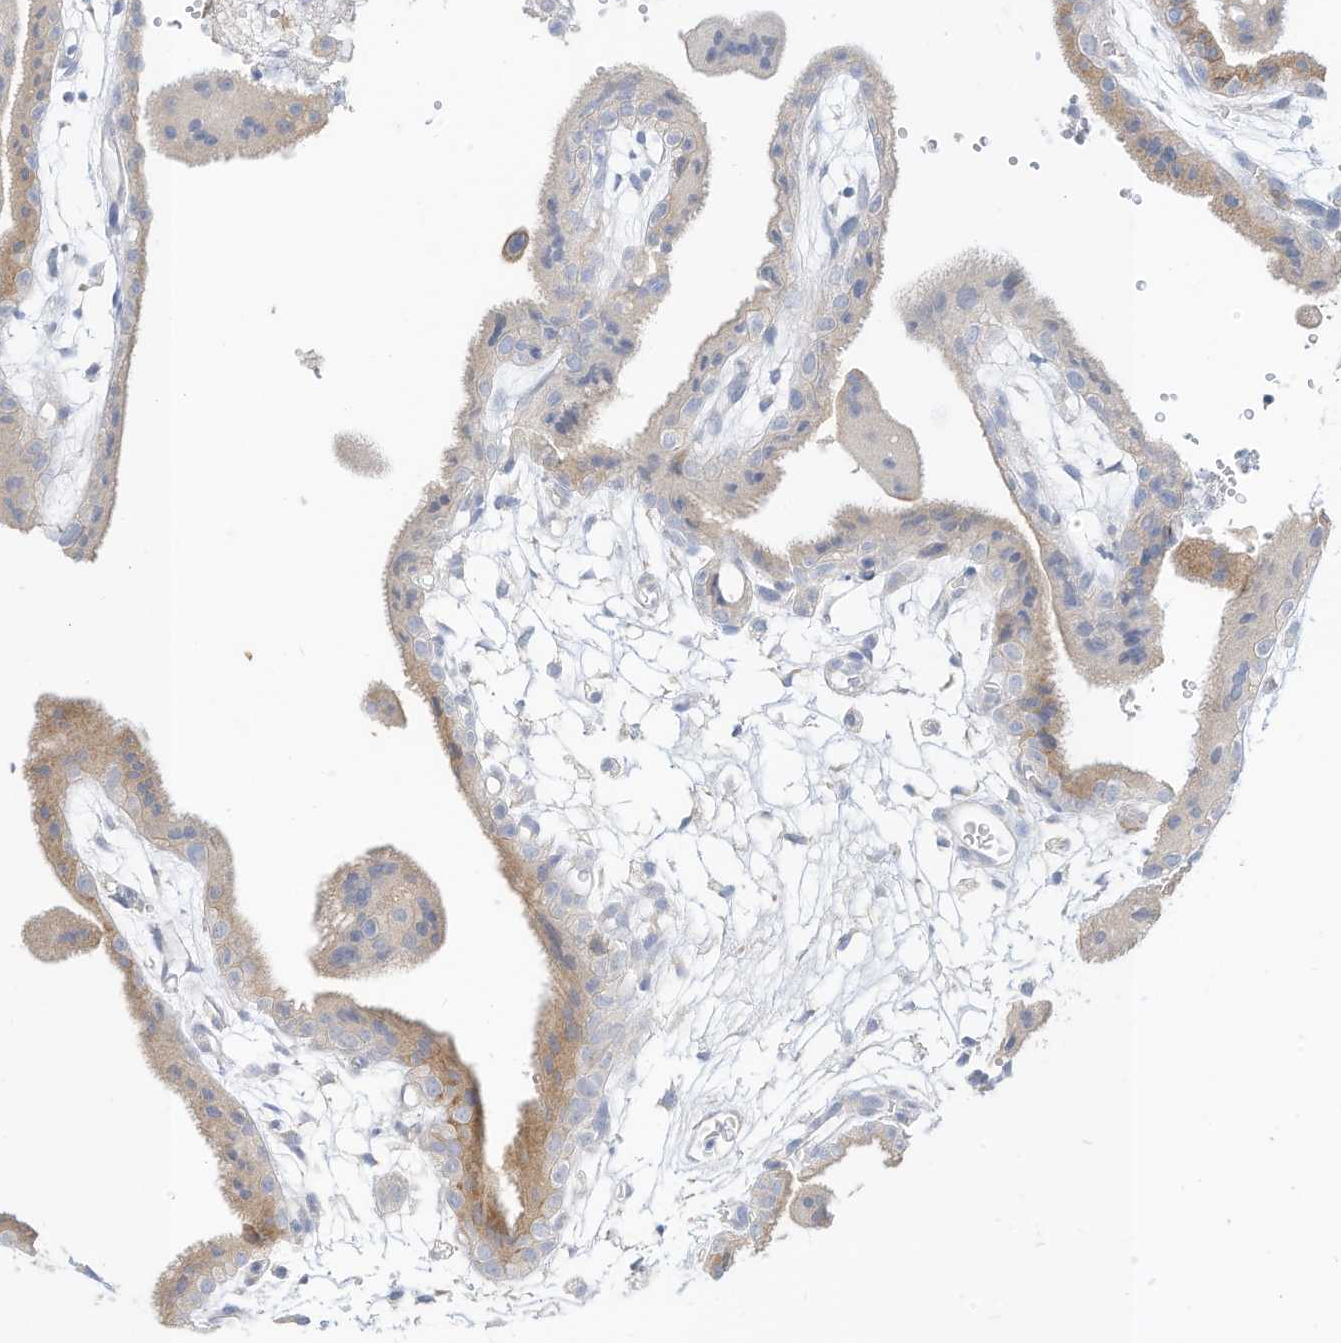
{"staining": {"intensity": "moderate", "quantity": "<25%", "location": "cytoplasmic/membranous"}, "tissue": "placenta", "cell_type": "Decidual cells", "image_type": "normal", "snomed": [{"axis": "morphology", "description": "Normal tissue, NOS"}, {"axis": "topography", "description": "Placenta"}], "caption": "A low amount of moderate cytoplasmic/membranous expression is present in approximately <25% of decidual cells in benign placenta. (Brightfield microscopy of DAB IHC at high magnification).", "gene": "RASA2", "patient": {"sex": "female", "age": 18}}